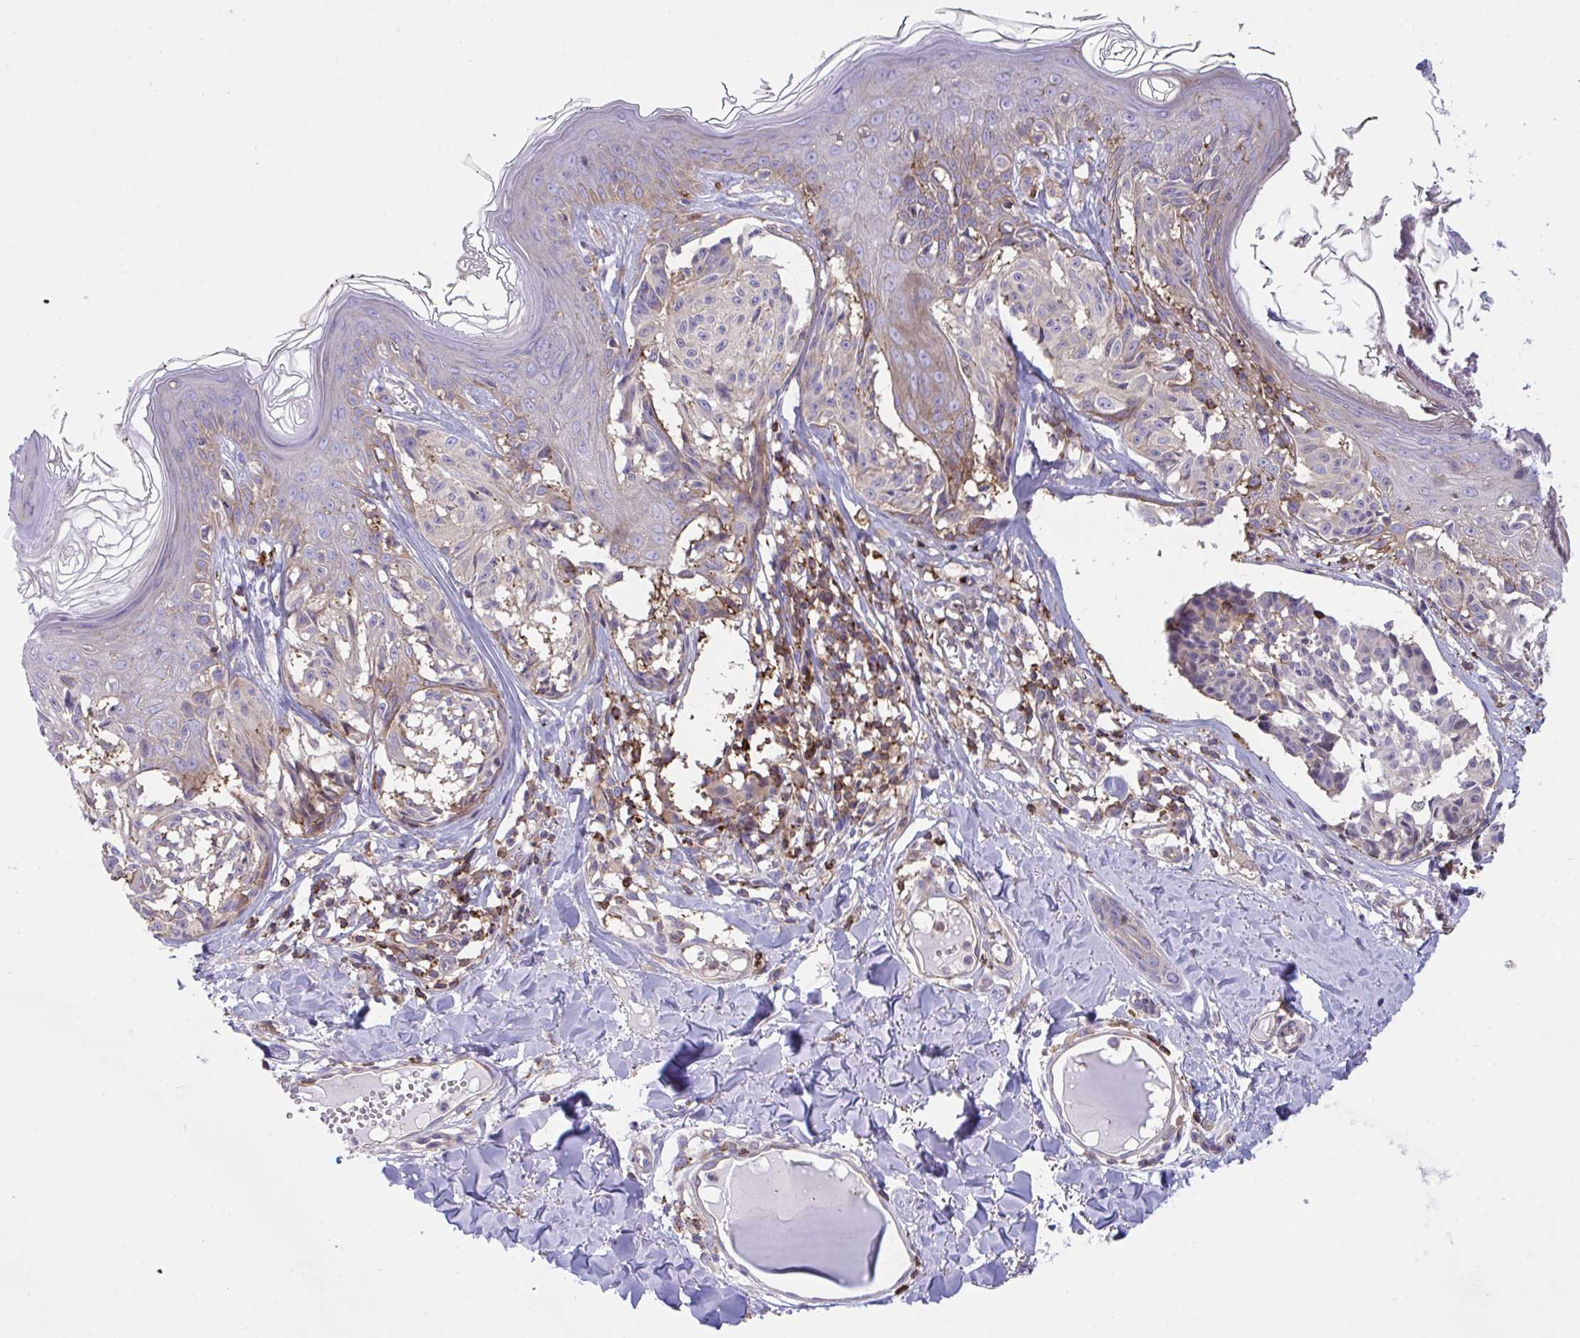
{"staining": {"intensity": "negative", "quantity": "none", "location": "none"}, "tissue": "melanoma", "cell_type": "Tumor cells", "image_type": "cancer", "snomed": [{"axis": "morphology", "description": "Malignant melanoma, NOS"}, {"axis": "topography", "description": "Skin"}], "caption": "There is no significant expression in tumor cells of melanoma.", "gene": "PPIH", "patient": {"sex": "female", "age": 43}}